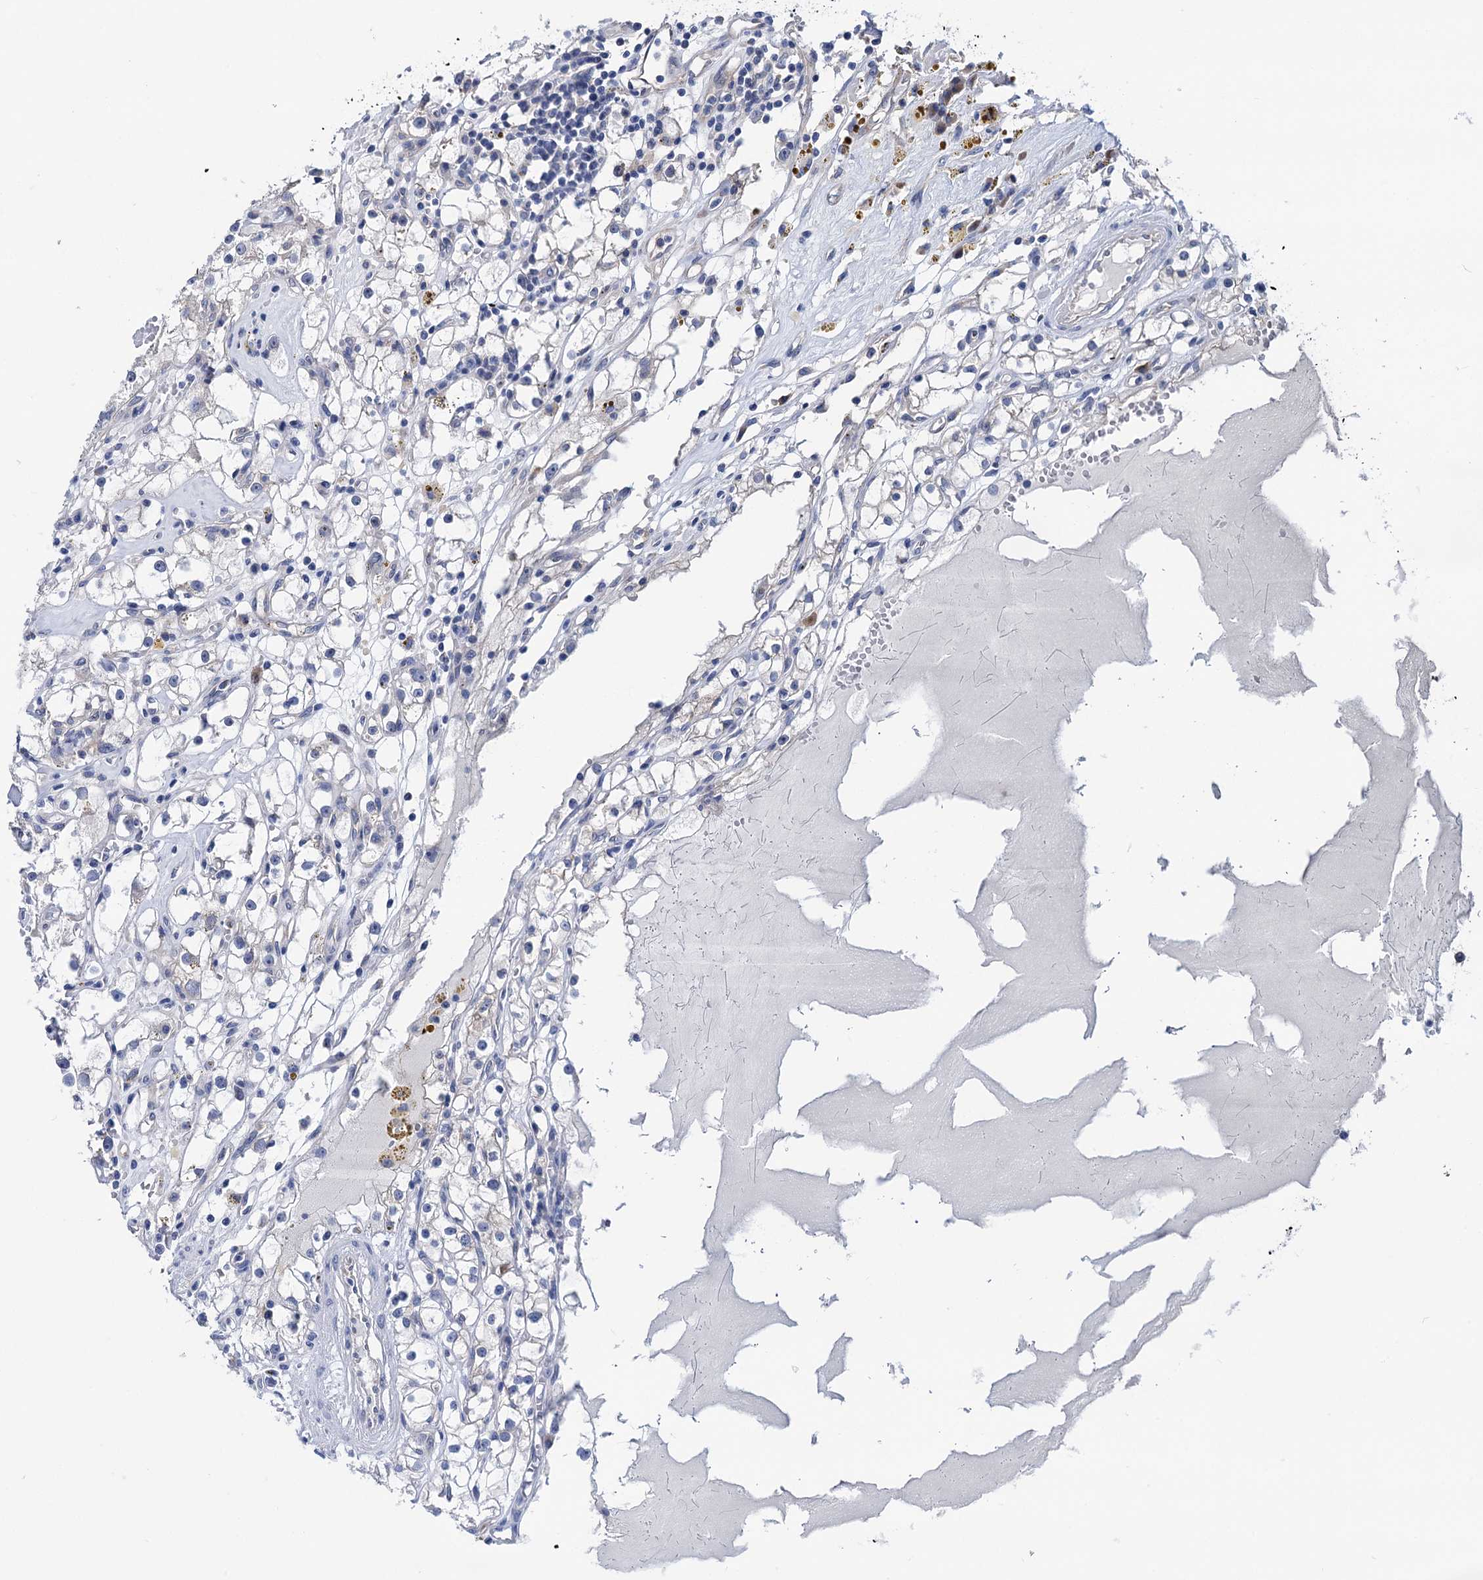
{"staining": {"intensity": "negative", "quantity": "none", "location": "none"}, "tissue": "renal cancer", "cell_type": "Tumor cells", "image_type": "cancer", "snomed": [{"axis": "morphology", "description": "Adenocarcinoma, NOS"}, {"axis": "topography", "description": "Kidney"}], "caption": "Image shows no significant protein positivity in tumor cells of renal adenocarcinoma.", "gene": "ZNRD2", "patient": {"sex": "male", "age": 56}}